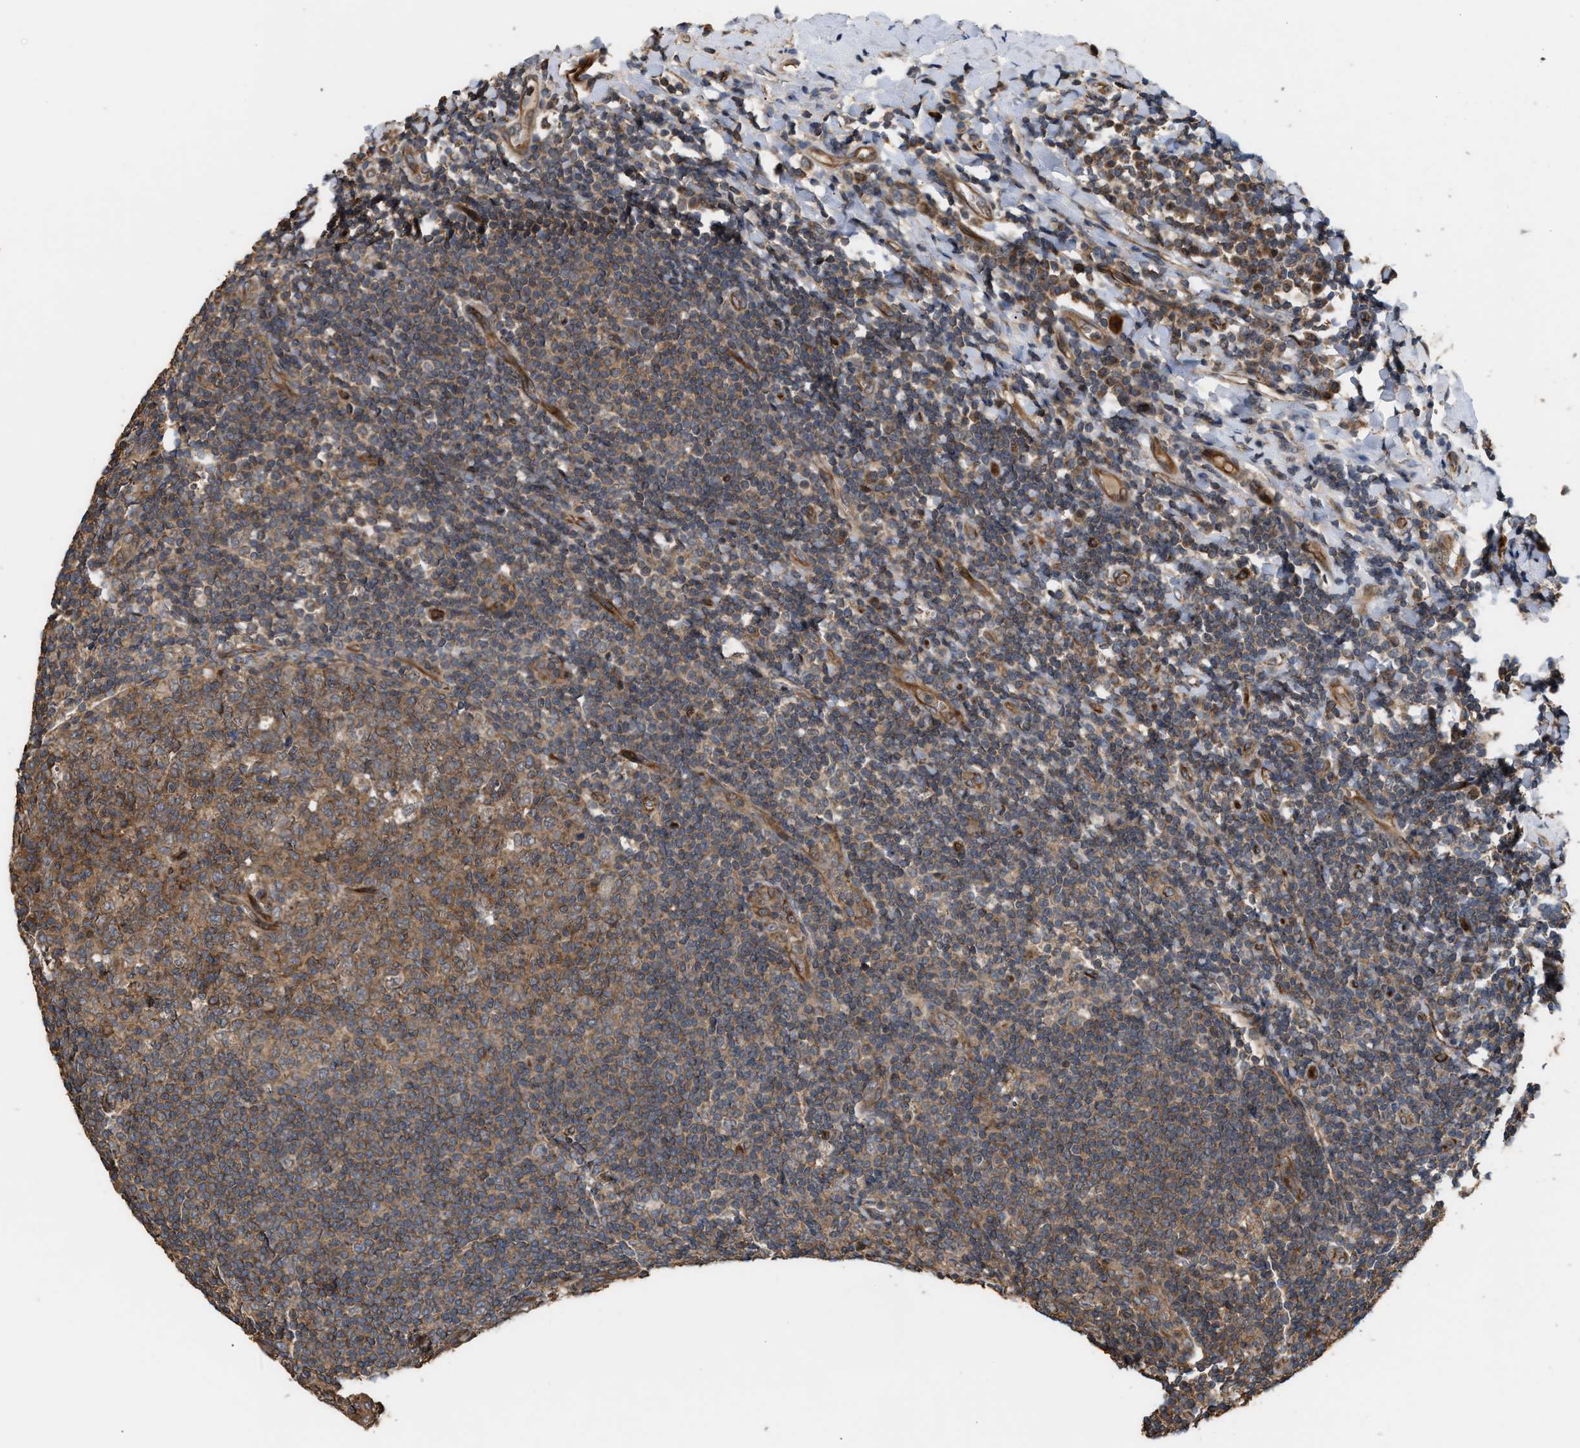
{"staining": {"intensity": "moderate", "quantity": ">75%", "location": "cytoplasmic/membranous"}, "tissue": "tonsil", "cell_type": "Germinal center cells", "image_type": "normal", "snomed": [{"axis": "morphology", "description": "Normal tissue, NOS"}, {"axis": "topography", "description": "Tonsil"}], "caption": "The histopathology image displays immunohistochemical staining of unremarkable tonsil. There is moderate cytoplasmic/membranous expression is seen in about >75% of germinal center cells. The staining was performed using DAB, with brown indicating positive protein expression. Nuclei are stained blue with hematoxylin.", "gene": "STAU1", "patient": {"sex": "male", "age": 31}}